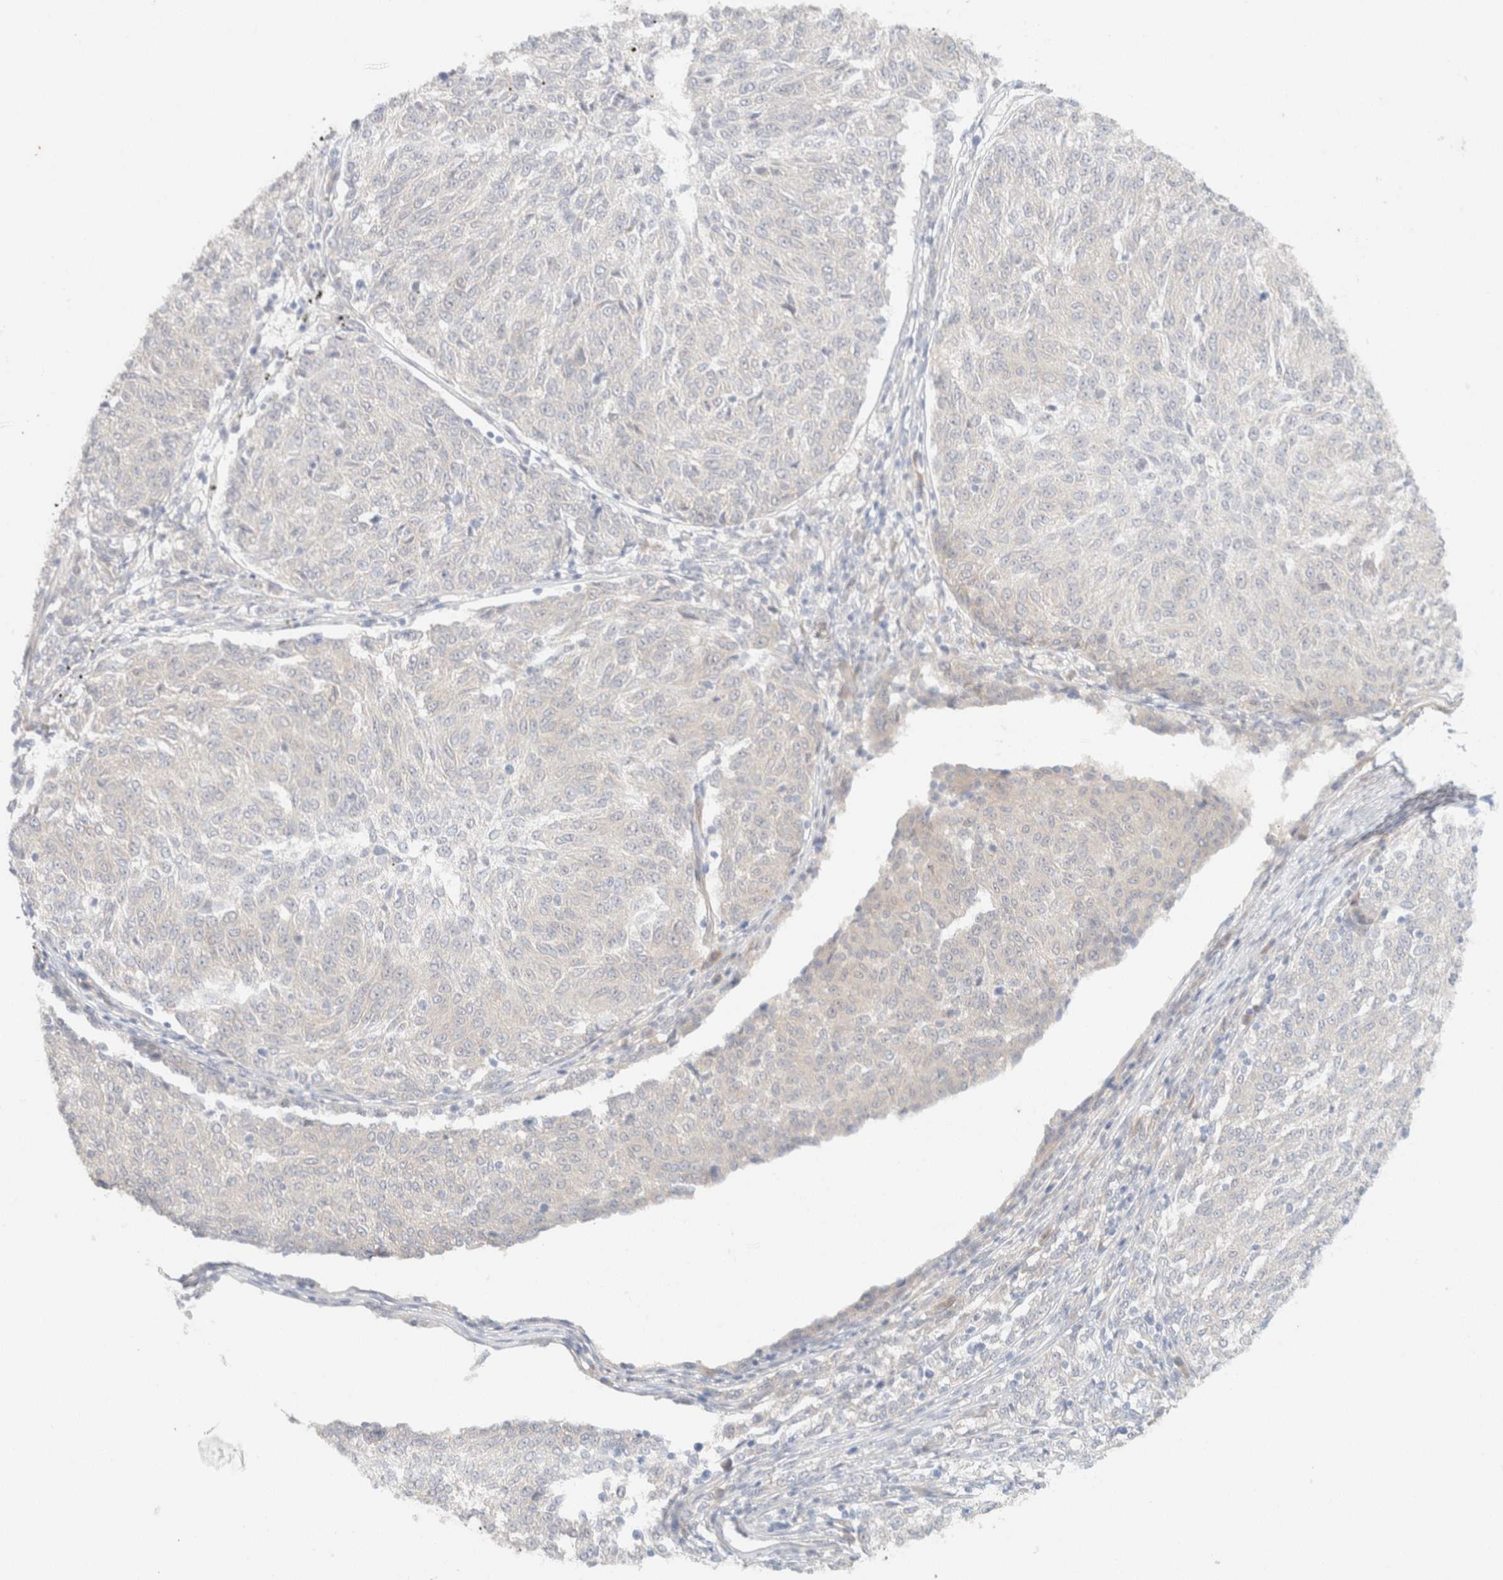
{"staining": {"intensity": "negative", "quantity": "none", "location": "none"}, "tissue": "melanoma", "cell_type": "Tumor cells", "image_type": "cancer", "snomed": [{"axis": "morphology", "description": "Malignant melanoma, NOS"}, {"axis": "topography", "description": "Skin"}], "caption": "Tumor cells are negative for protein expression in human malignant melanoma. (DAB immunohistochemistry visualized using brightfield microscopy, high magnification).", "gene": "CSNK1E", "patient": {"sex": "female", "age": 72}}